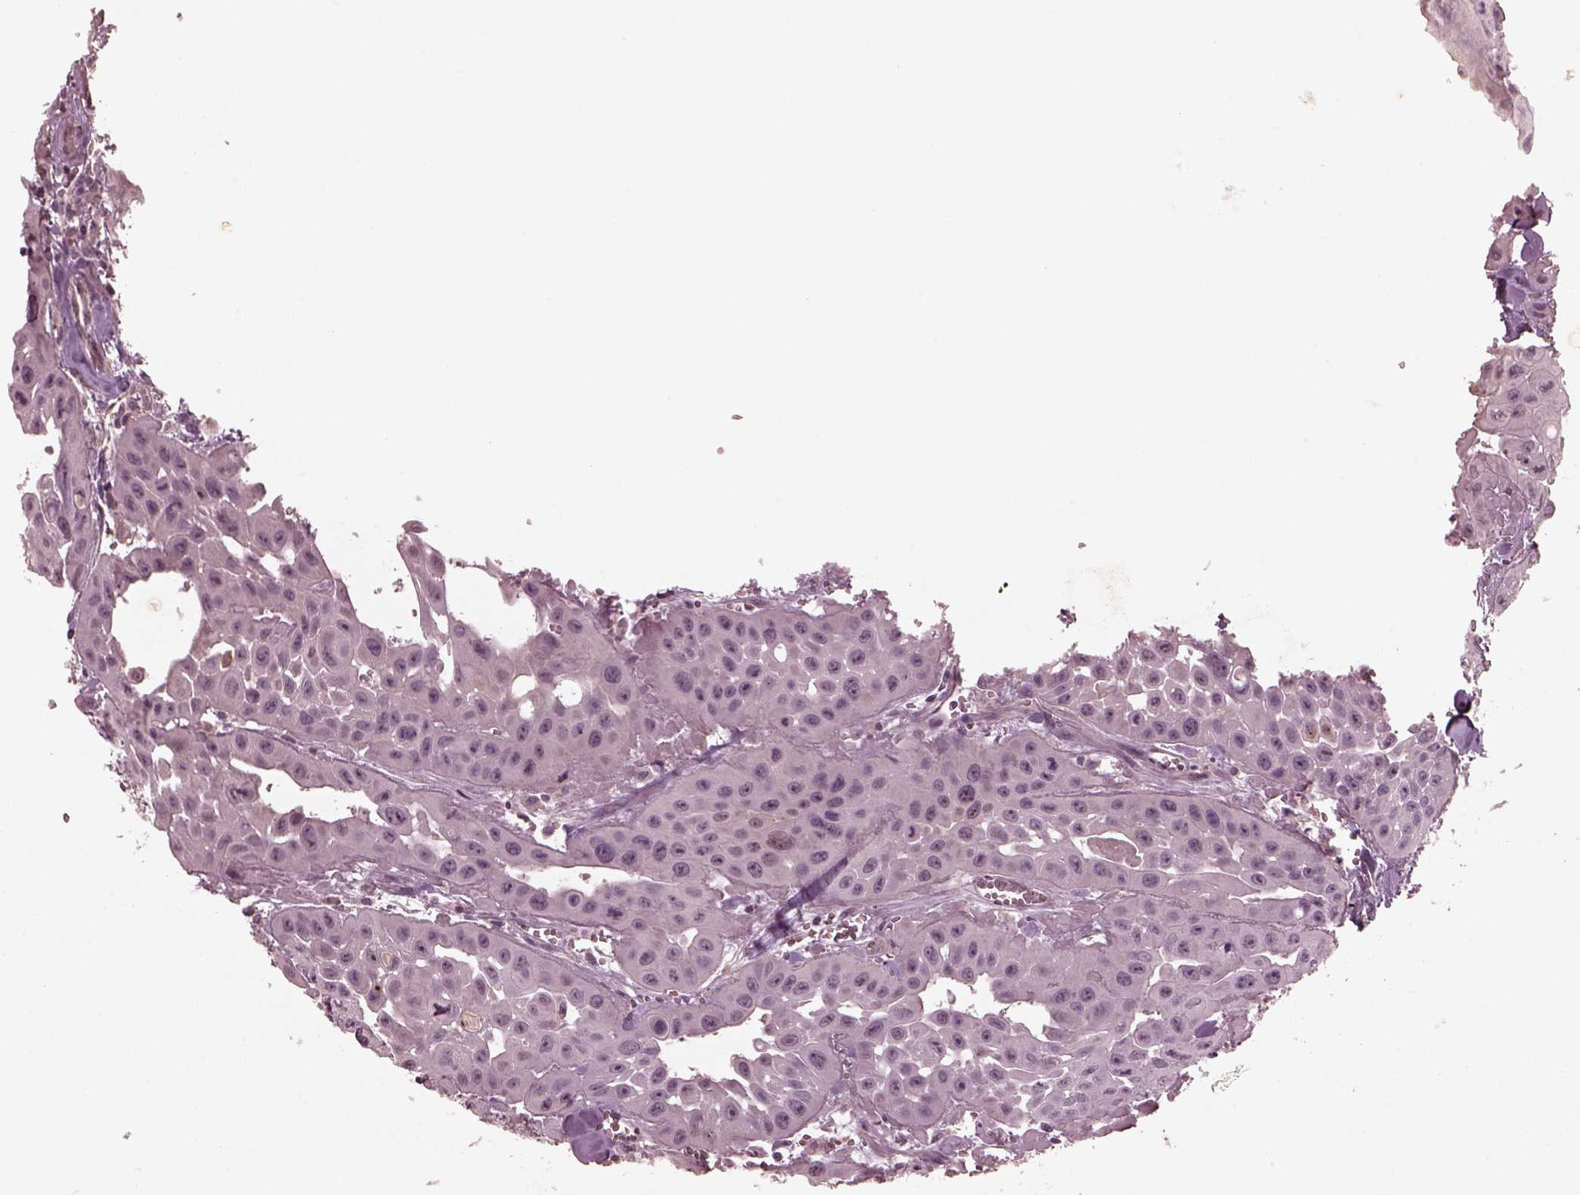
{"staining": {"intensity": "negative", "quantity": "none", "location": "none"}, "tissue": "head and neck cancer", "cell_type": "Tumor cells", "image_type": "cancer", "snomed": [{"axis": "morphology", "description": "Adenocarcinoma, NOS"}, {"axis": "topography", "description": "Head-Neck"}], "caption": "This is an IHC histopathology image of human head and neck cancer (adenocarcinoma). There is no staining in tumor cells.", "gene": "VWA5B1", "patient": {"sex": "male", "age": 73}}